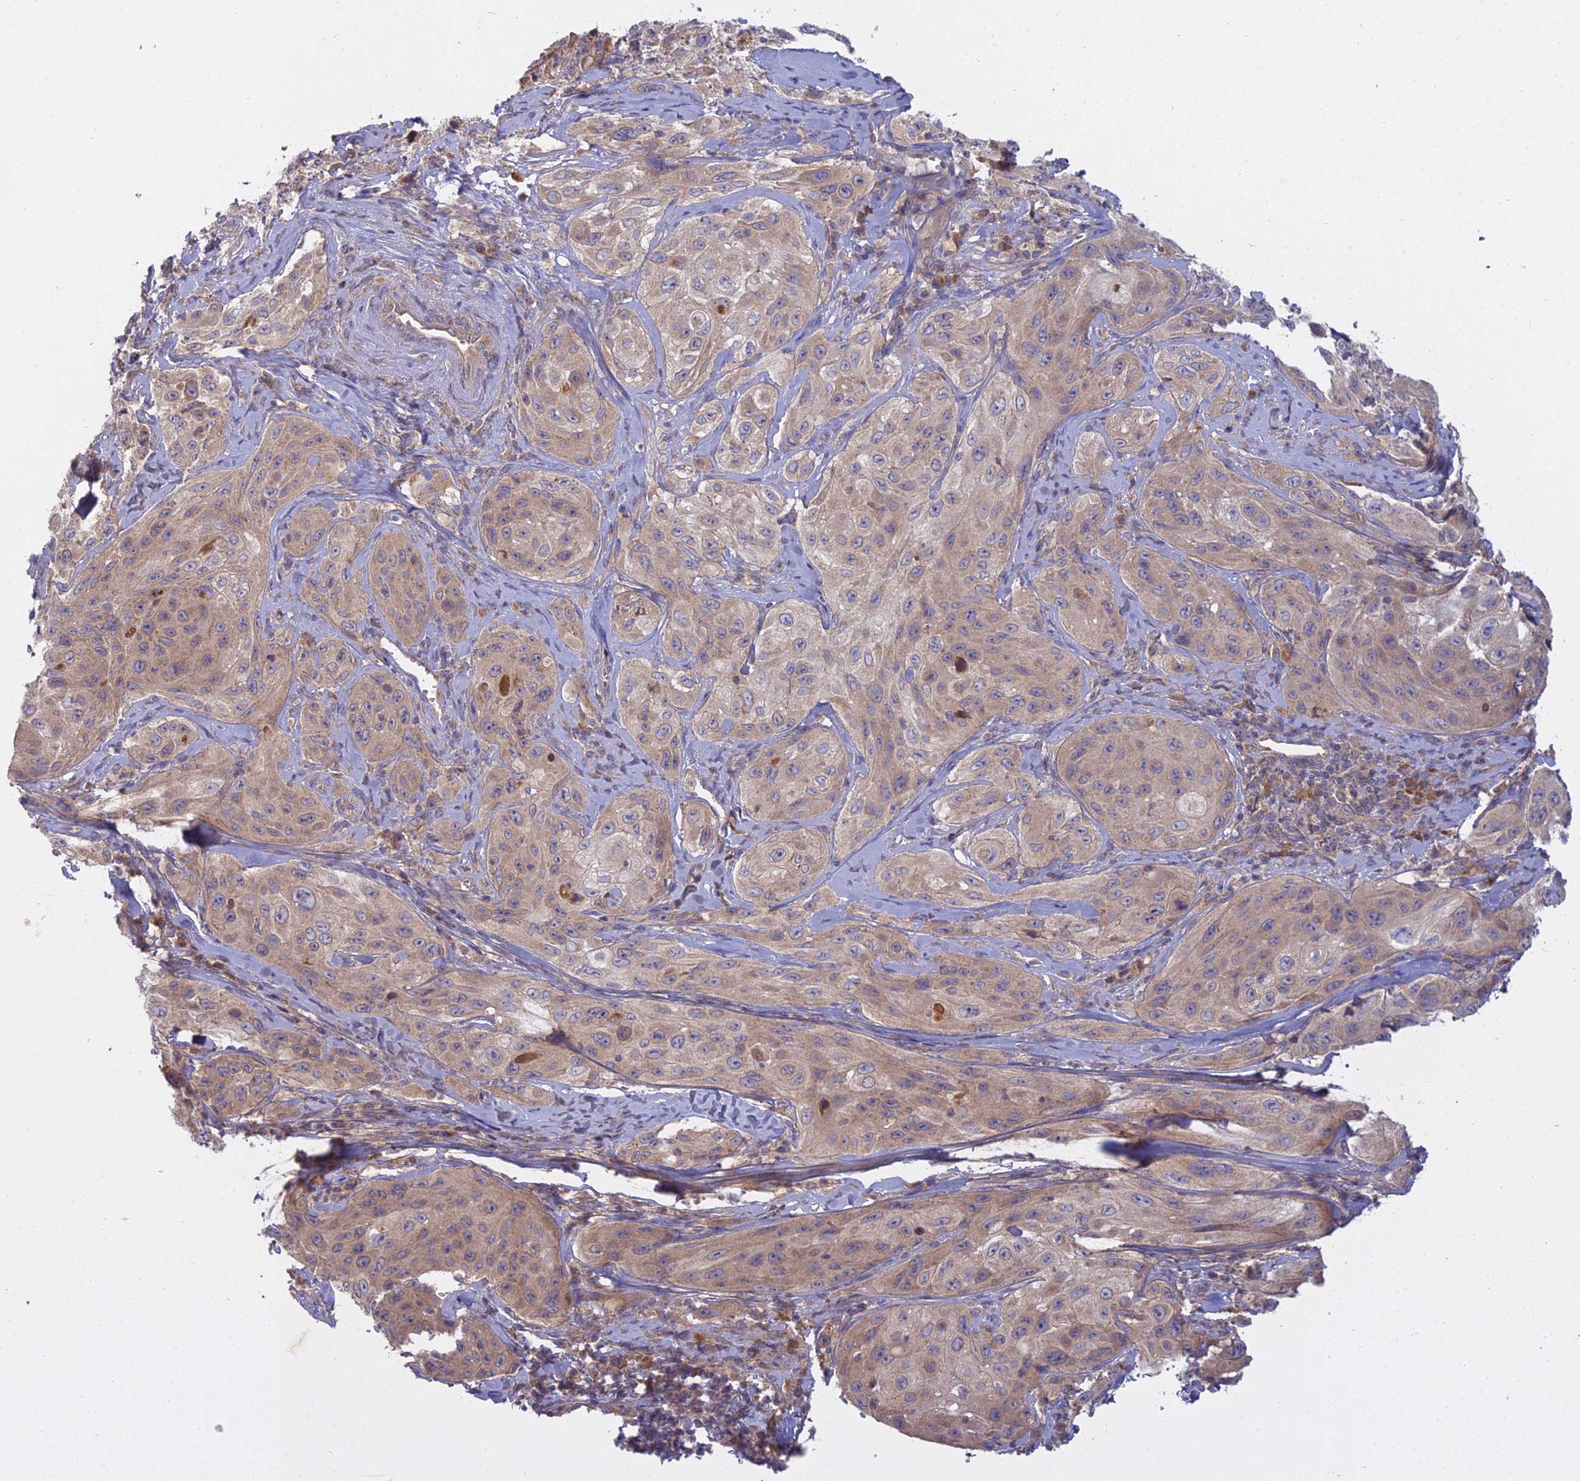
{"staining": {"intensity": "weak", "quantity": ">75%", "location": "cytoplasmic/membranous"}, "tissue": "cervical cancer", "cell_type": "Tumor cells", "image_type": "cancer", "snomed": [{"axis": "morphology", "description": "Squamous cell carcinoma, NOS"}, {"axis": "topography", "description": "Cervix"}], "caption": "Tumor cells exhibit low levels of weak cytoplasmic/membranous staining in about >75% of cells in human cervical cancer.", "gene": "CCDC167", "patient": {"sex": "female", "age": 42}}